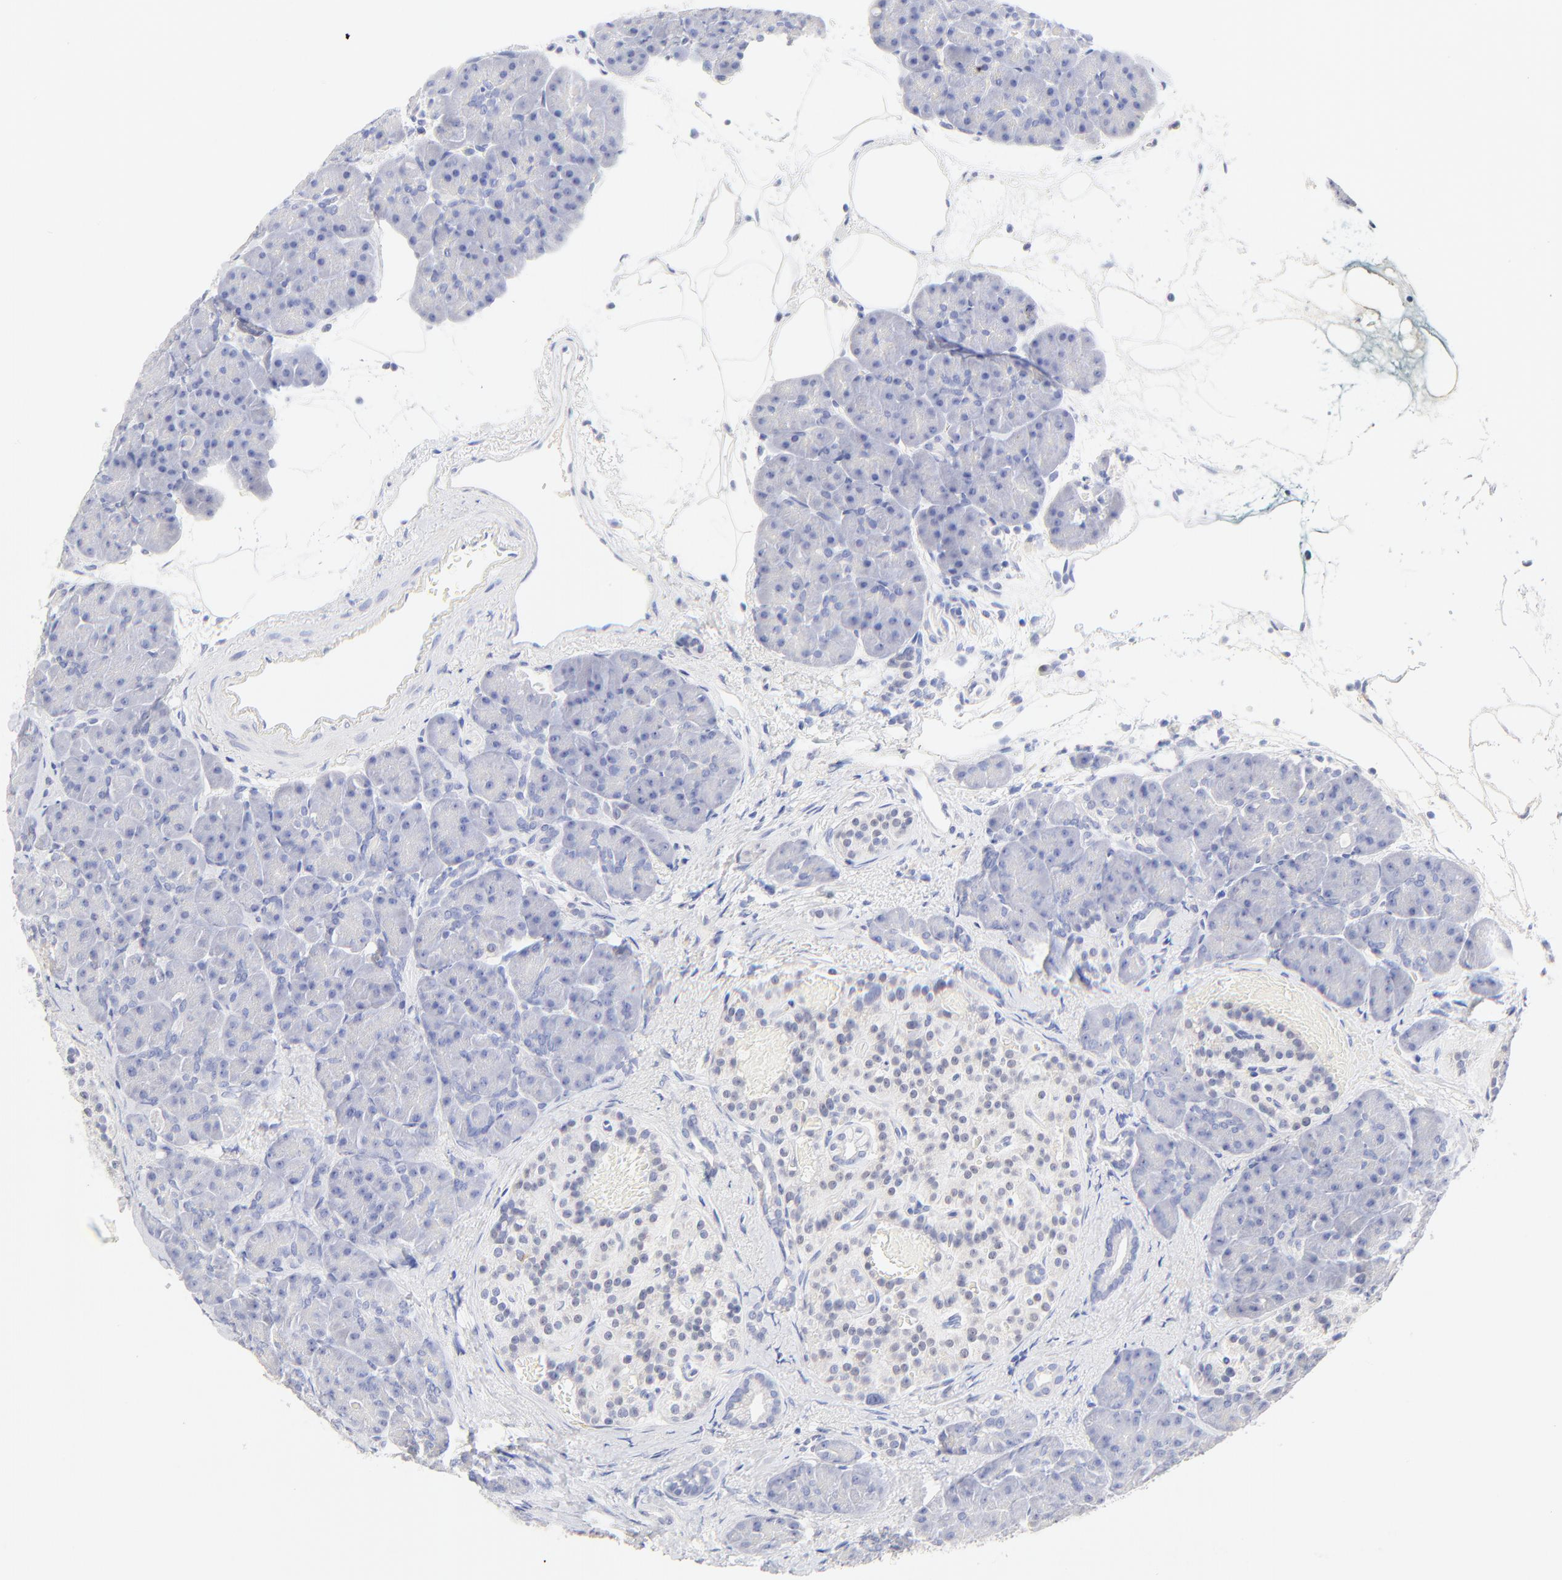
{"staining": {"intensity": "negative", "quantity": "none", "location": "none"}, "tissue": "pancreas", "cell_type": "Exocrine glandular cells", "image_type": "normal", "snomed": [{"axis": "morphology", "description": "Normal tissue, NOS"}, {"axis": "topography", "description": "Pancreas"}], "caption": "Immunohistochemistry of unremarkable pancreas displays no positivity in exocrine glandular cells. (Brightfield microscopy of DAB immunohistochemistry (IHC) at high magnification).", "gene": "SULT4A1", "patient": {"sex": "male", "age": 66}}